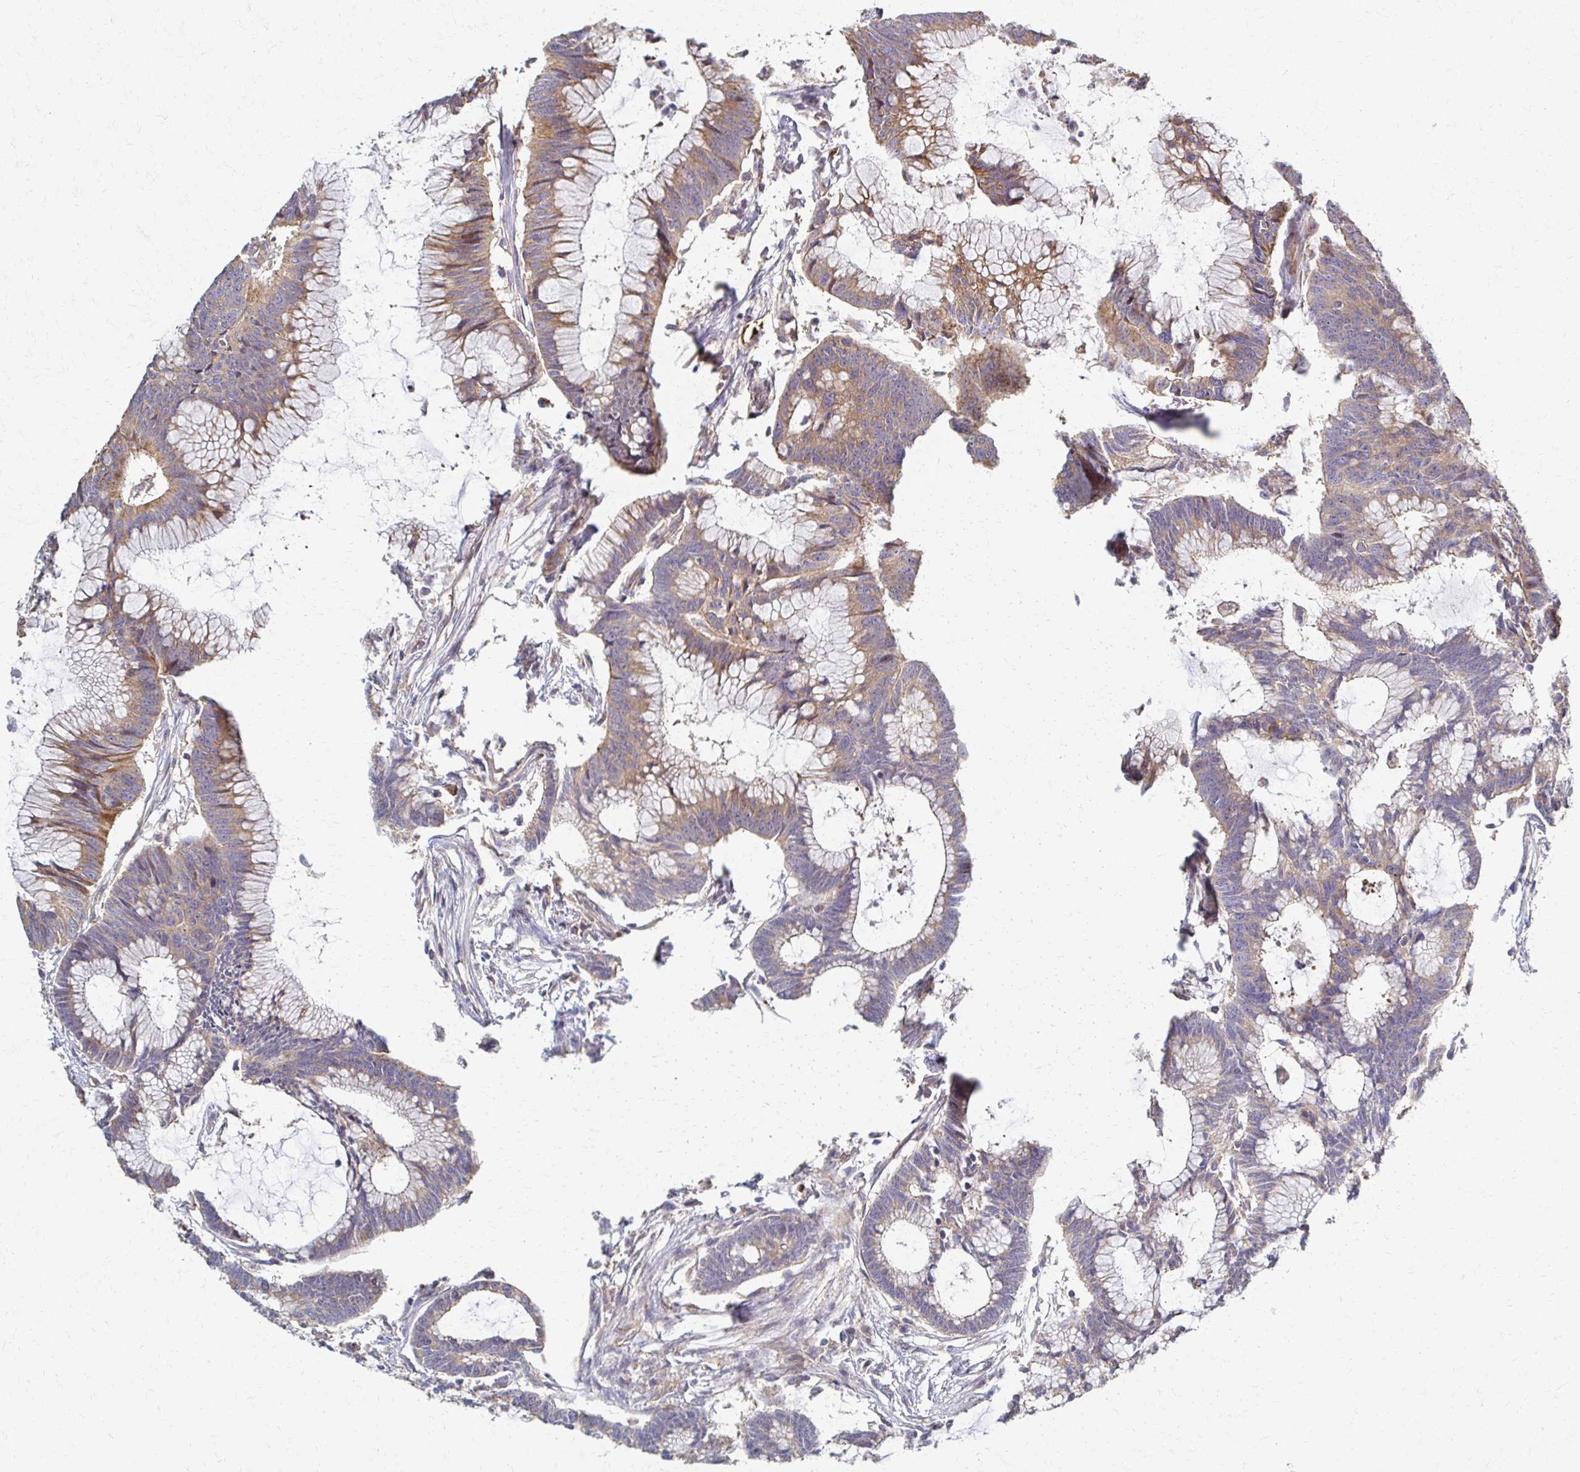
{"staining": {"intensity": "moderate", "quantity": "25%-75%", "location": "cytoplasmic/membranous"}, "tissue": "colorectal cancer", "cell_type": "Tumor cells", "image_type": "cancer", "snomed": [{"axis": "morphology", "description": "Adenocarcinoma, NOS"}, {"axis": "topography", "description": "Colon"}], "caption": "The photomicrograph displays a brown stain indicating the presence of a protein in the cytoplasmic/membranous of tumor cells in colorectal cancer (adenocarcinoma). (Brightfield microscopy of DAB IHC at high magnification).", "gene": "SKA2", "patient": {"sex": "female", "age": 78}}